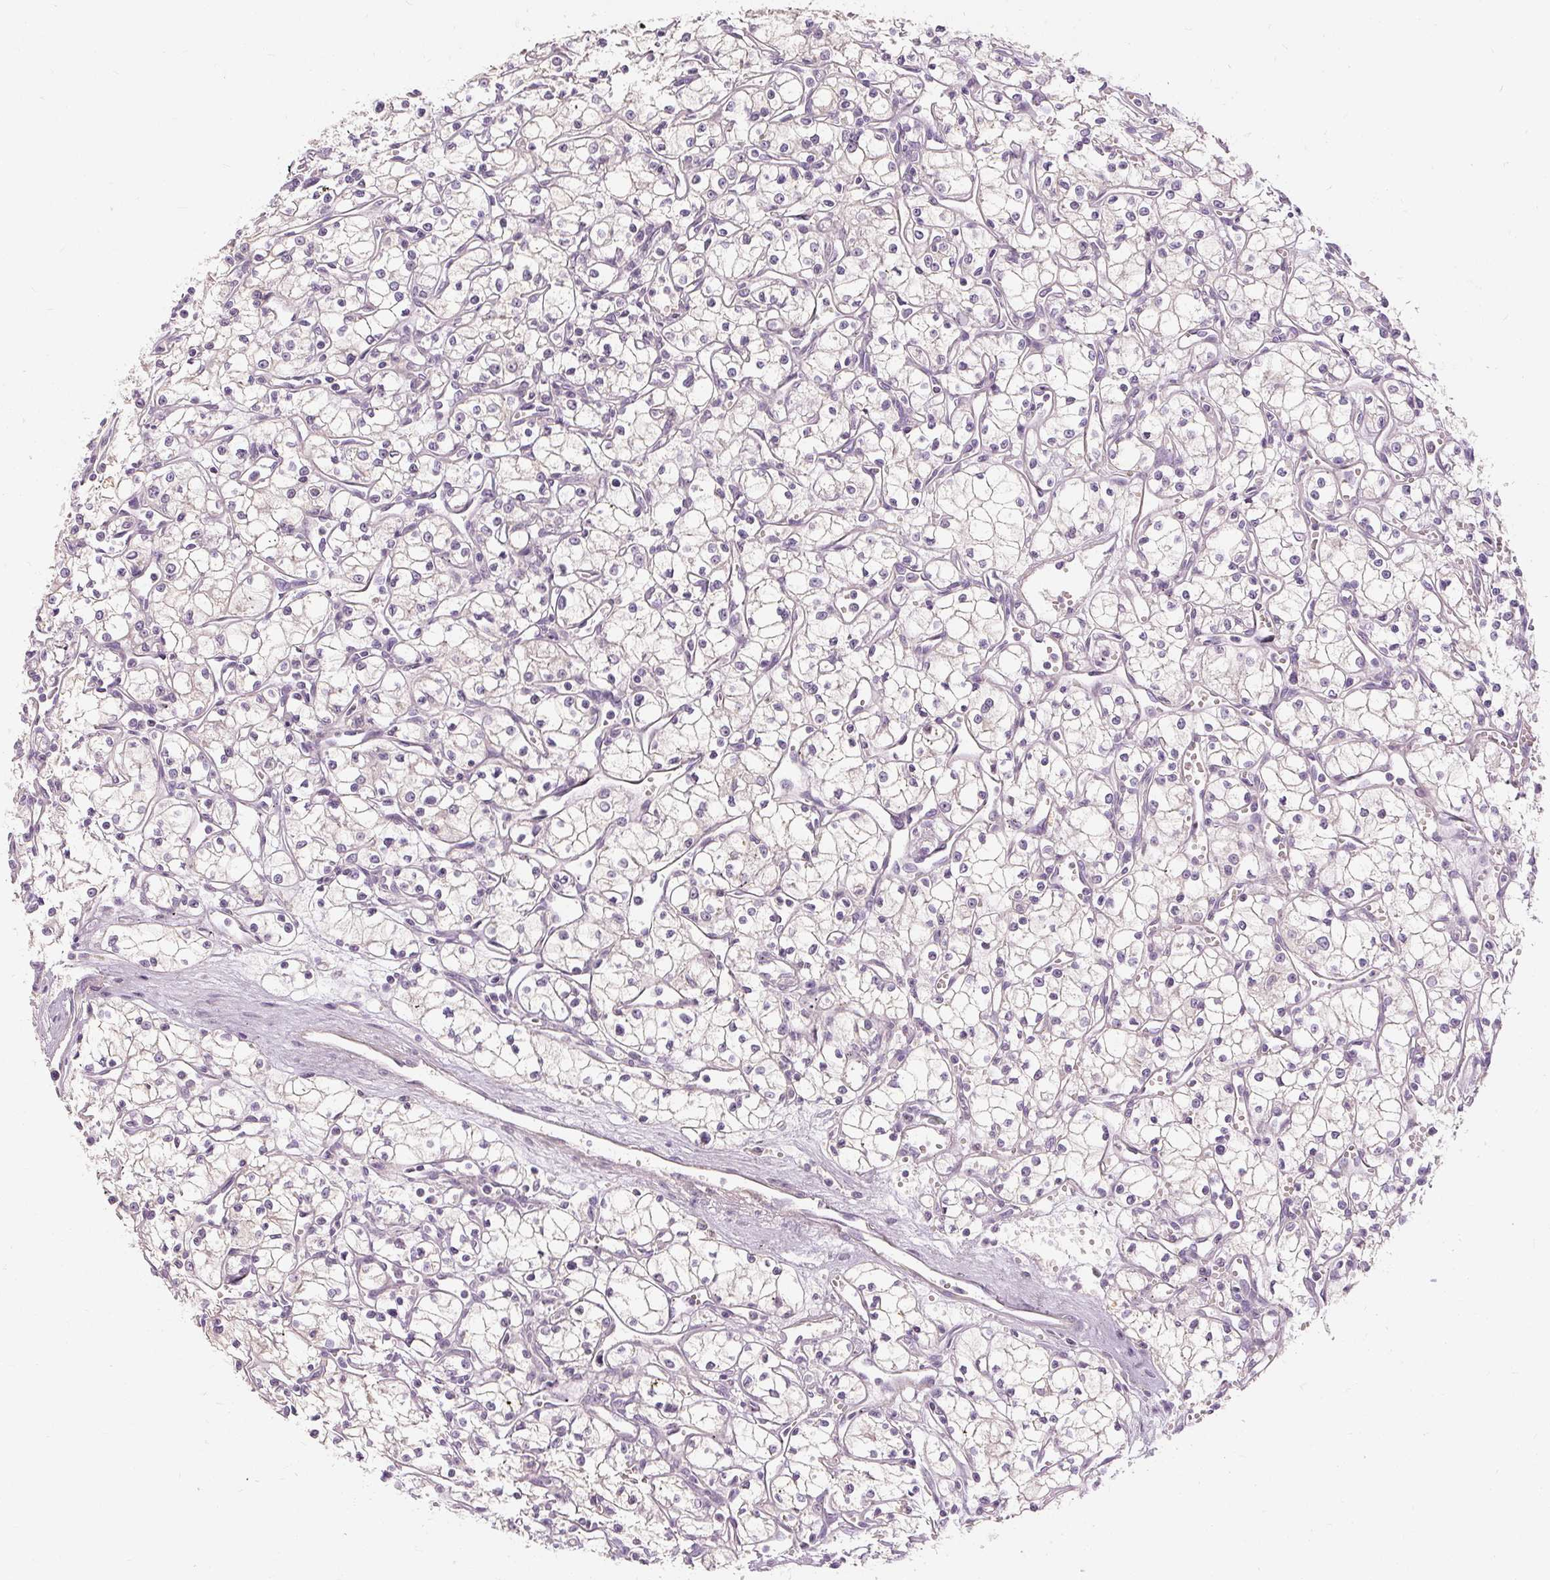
{"staining": {"intensity": "negative", "quantity": "none", "location": "none"}, "tissue": "renal cancer", "cell_type": "Tumor cells", "image_type": "cancer", "snomed": [{"axis": "morphology", "description": "Adenocarcinoma, NOS"}, {"axis": "topography", "description": "Kidney"}], "caption": "Immunohistochemistry histopathology image of renal adenocarcinoma stained for a protein (brown), which exhibits no expression in tumor cells.", "gene": "CAPN3", "patient": {"sex": "male", "age": 59}}